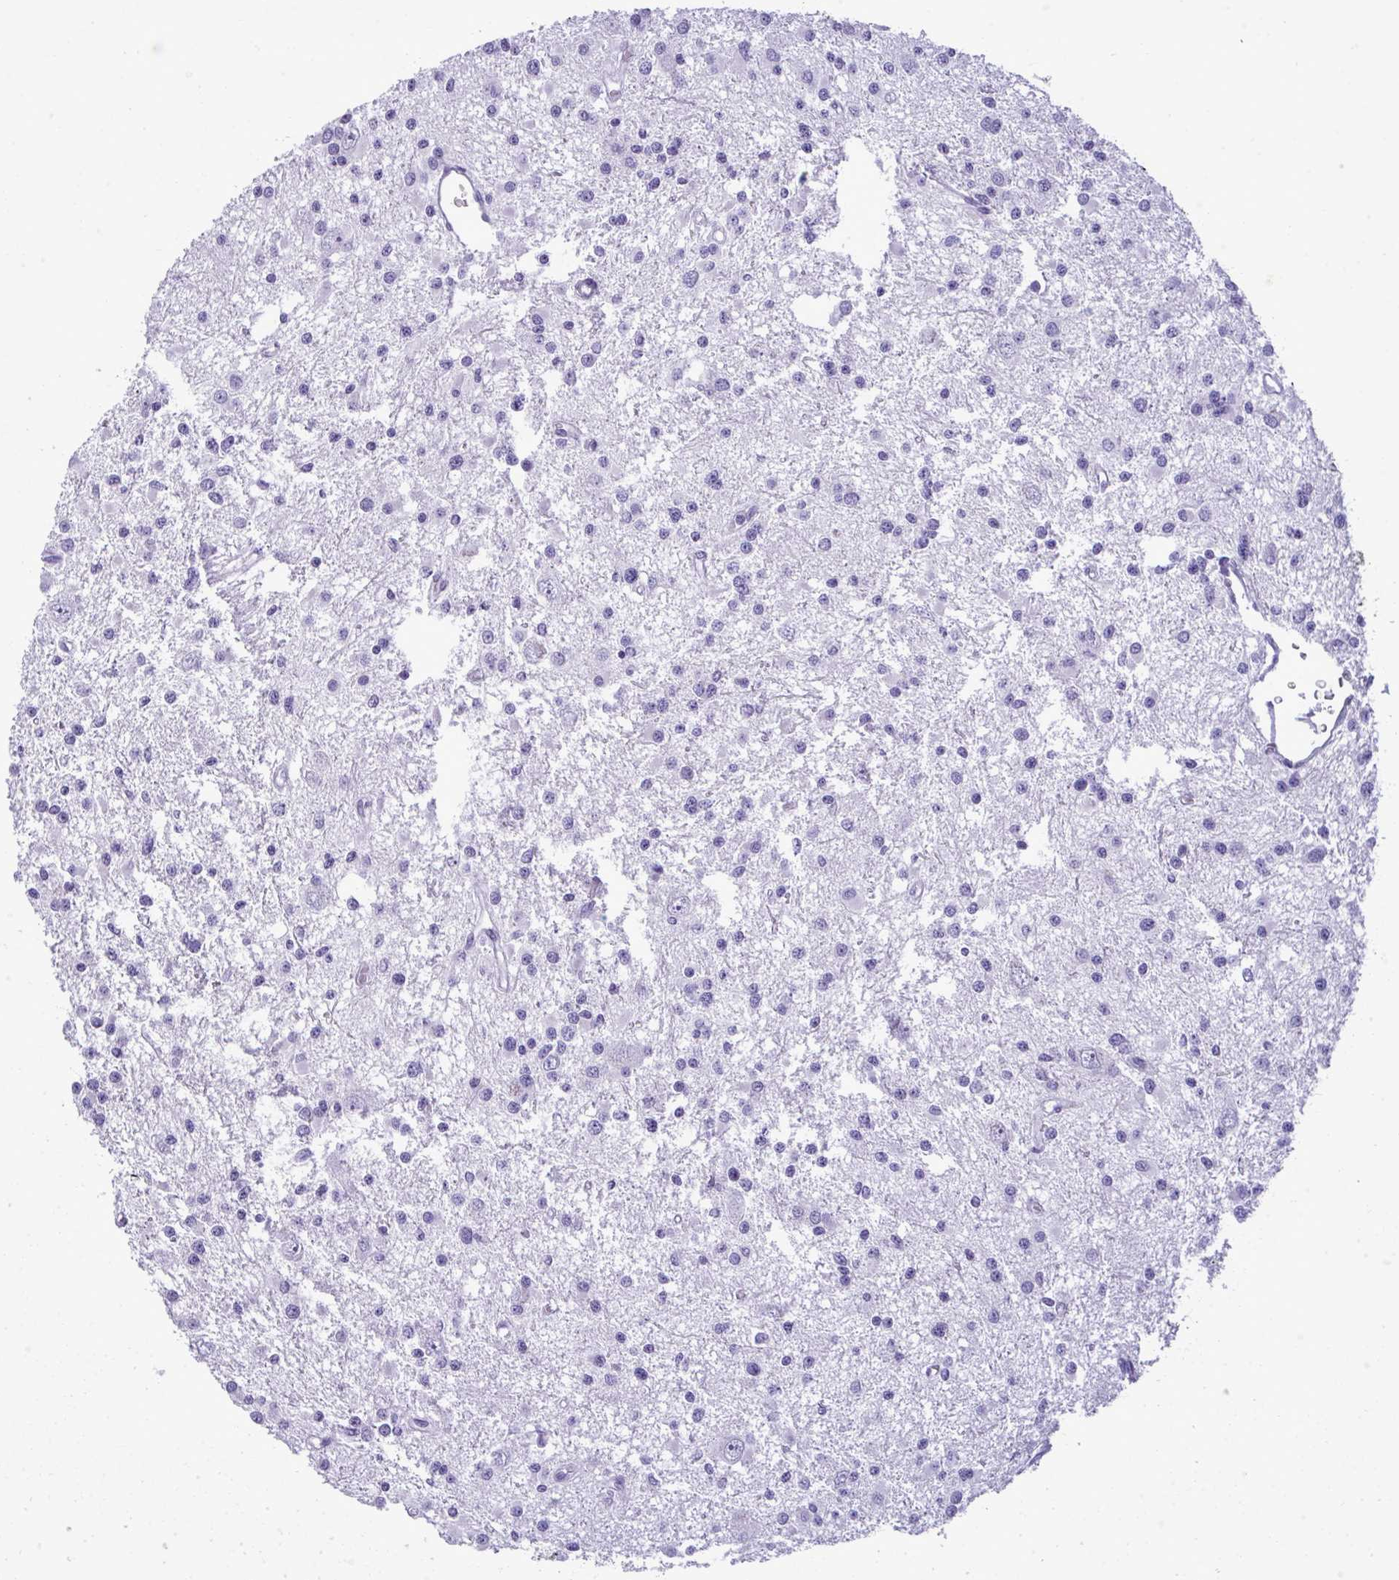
{"staining": {"intensity": "negative", "quantity": "none", "location": "none"}, "tissue": "glioma", "cell_type": "Tumor cells", "image_type": "cancer", "snomed": [{"axis": "morphology", "description": "Glioma, malignant, High grade"}, {"axis": "topography", "description": "Brain"}], "caption": "IHC image of glioma stained for a protein (brown), which reveals no staining in tumor cells.", "gene": "PRM2", "patient": {"sex": "male", "age": 54}}